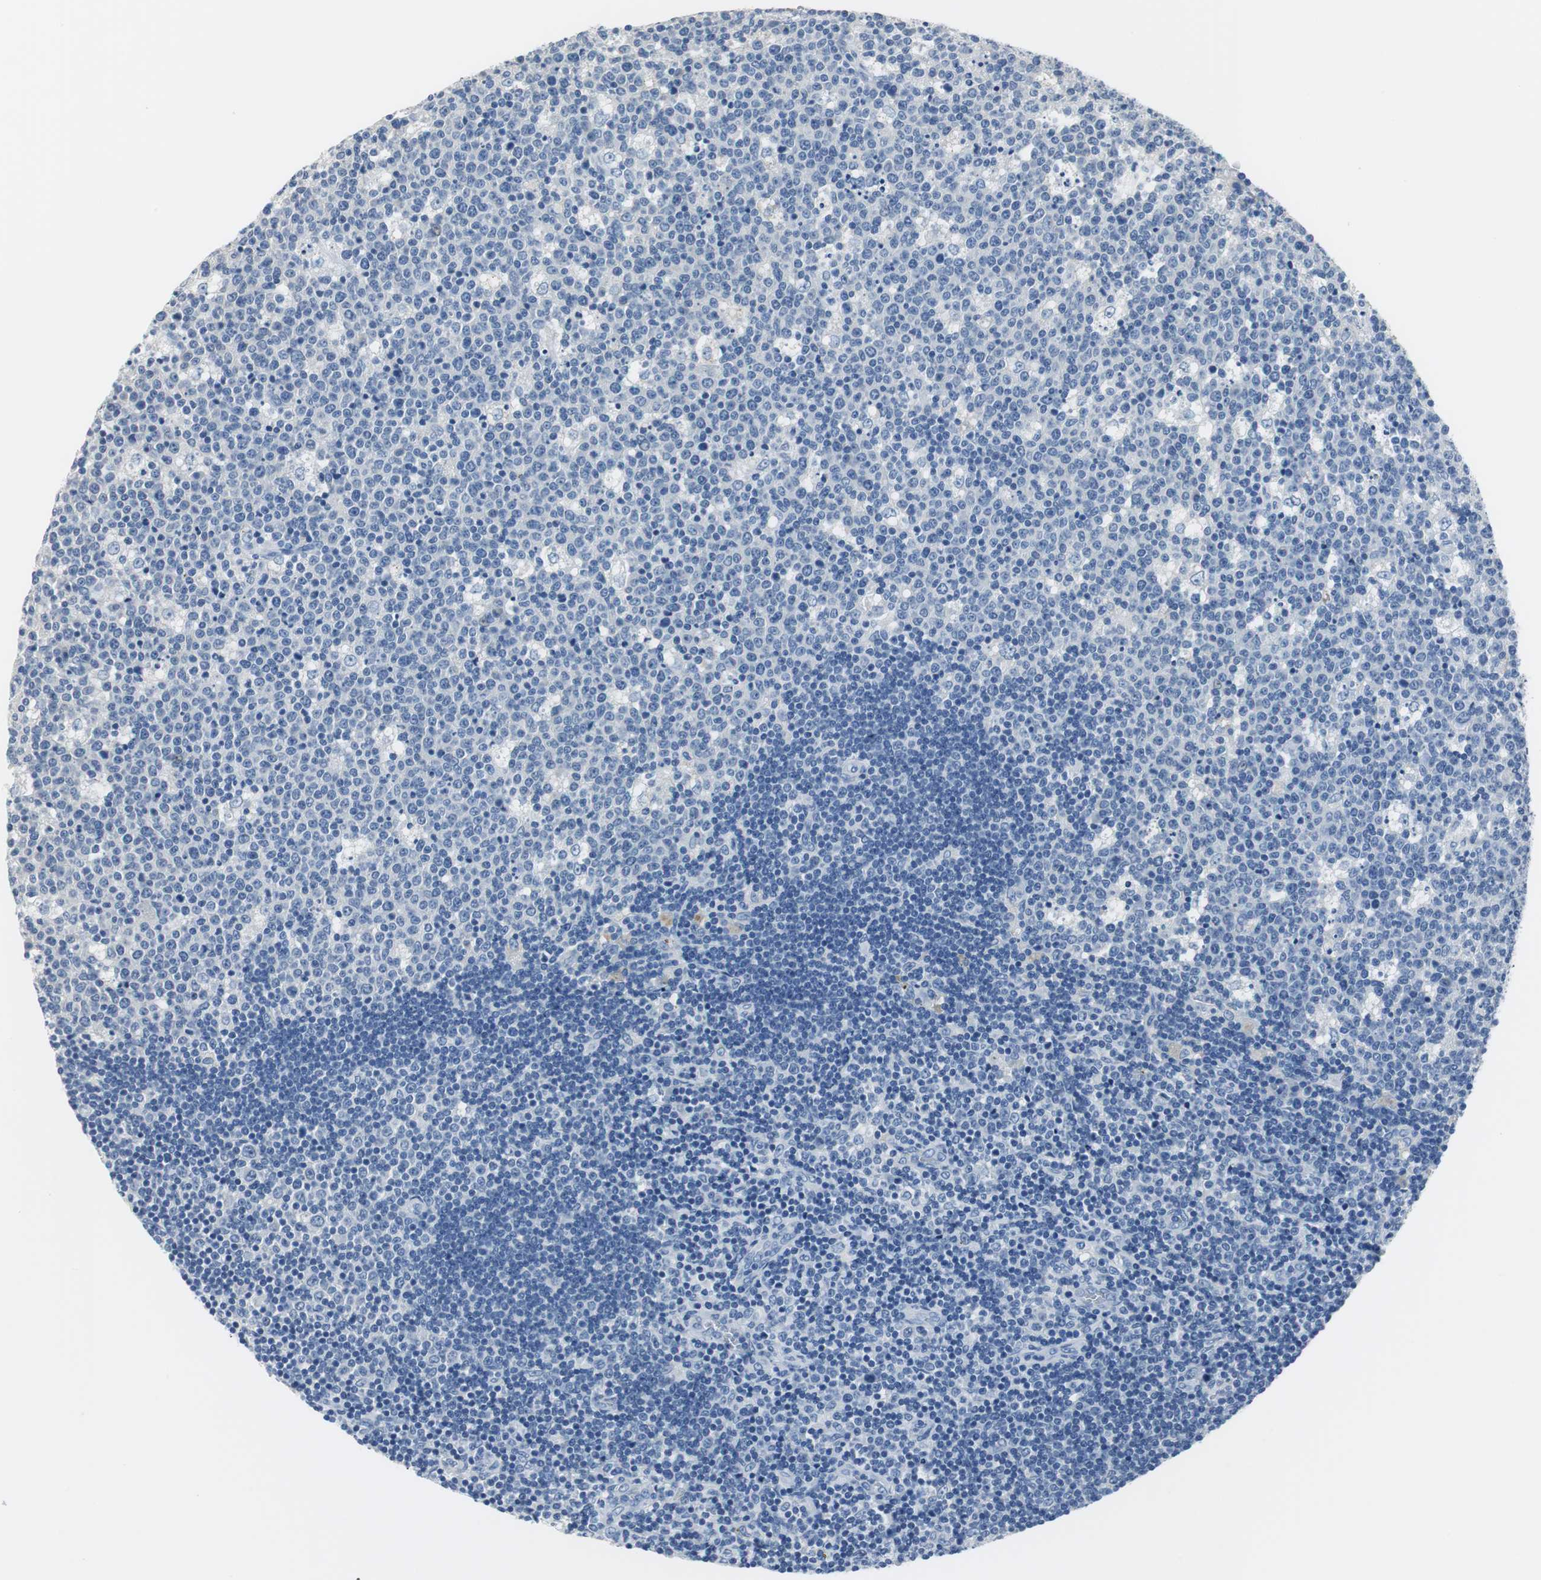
{"staining": {"intensity": "negative", "quantity": "none", "location": "none"}, "tissue": "lymph node", "cell_type": "Germinal center cells", "image_type": "normal", "snomed": [{"axis": "morphology", "description": "Normal tissue, NOS"}, {"axis": "topography", "description": "Lymph node"}, {"axis": "topography", "description": "Salivary gland"}], "caption": "The immunohistochemistry photomicrograph has no significant expression in germinal center cells of lymph node.", "gene": "MUC7", "patient": {"sex": "male", "age": 8}}